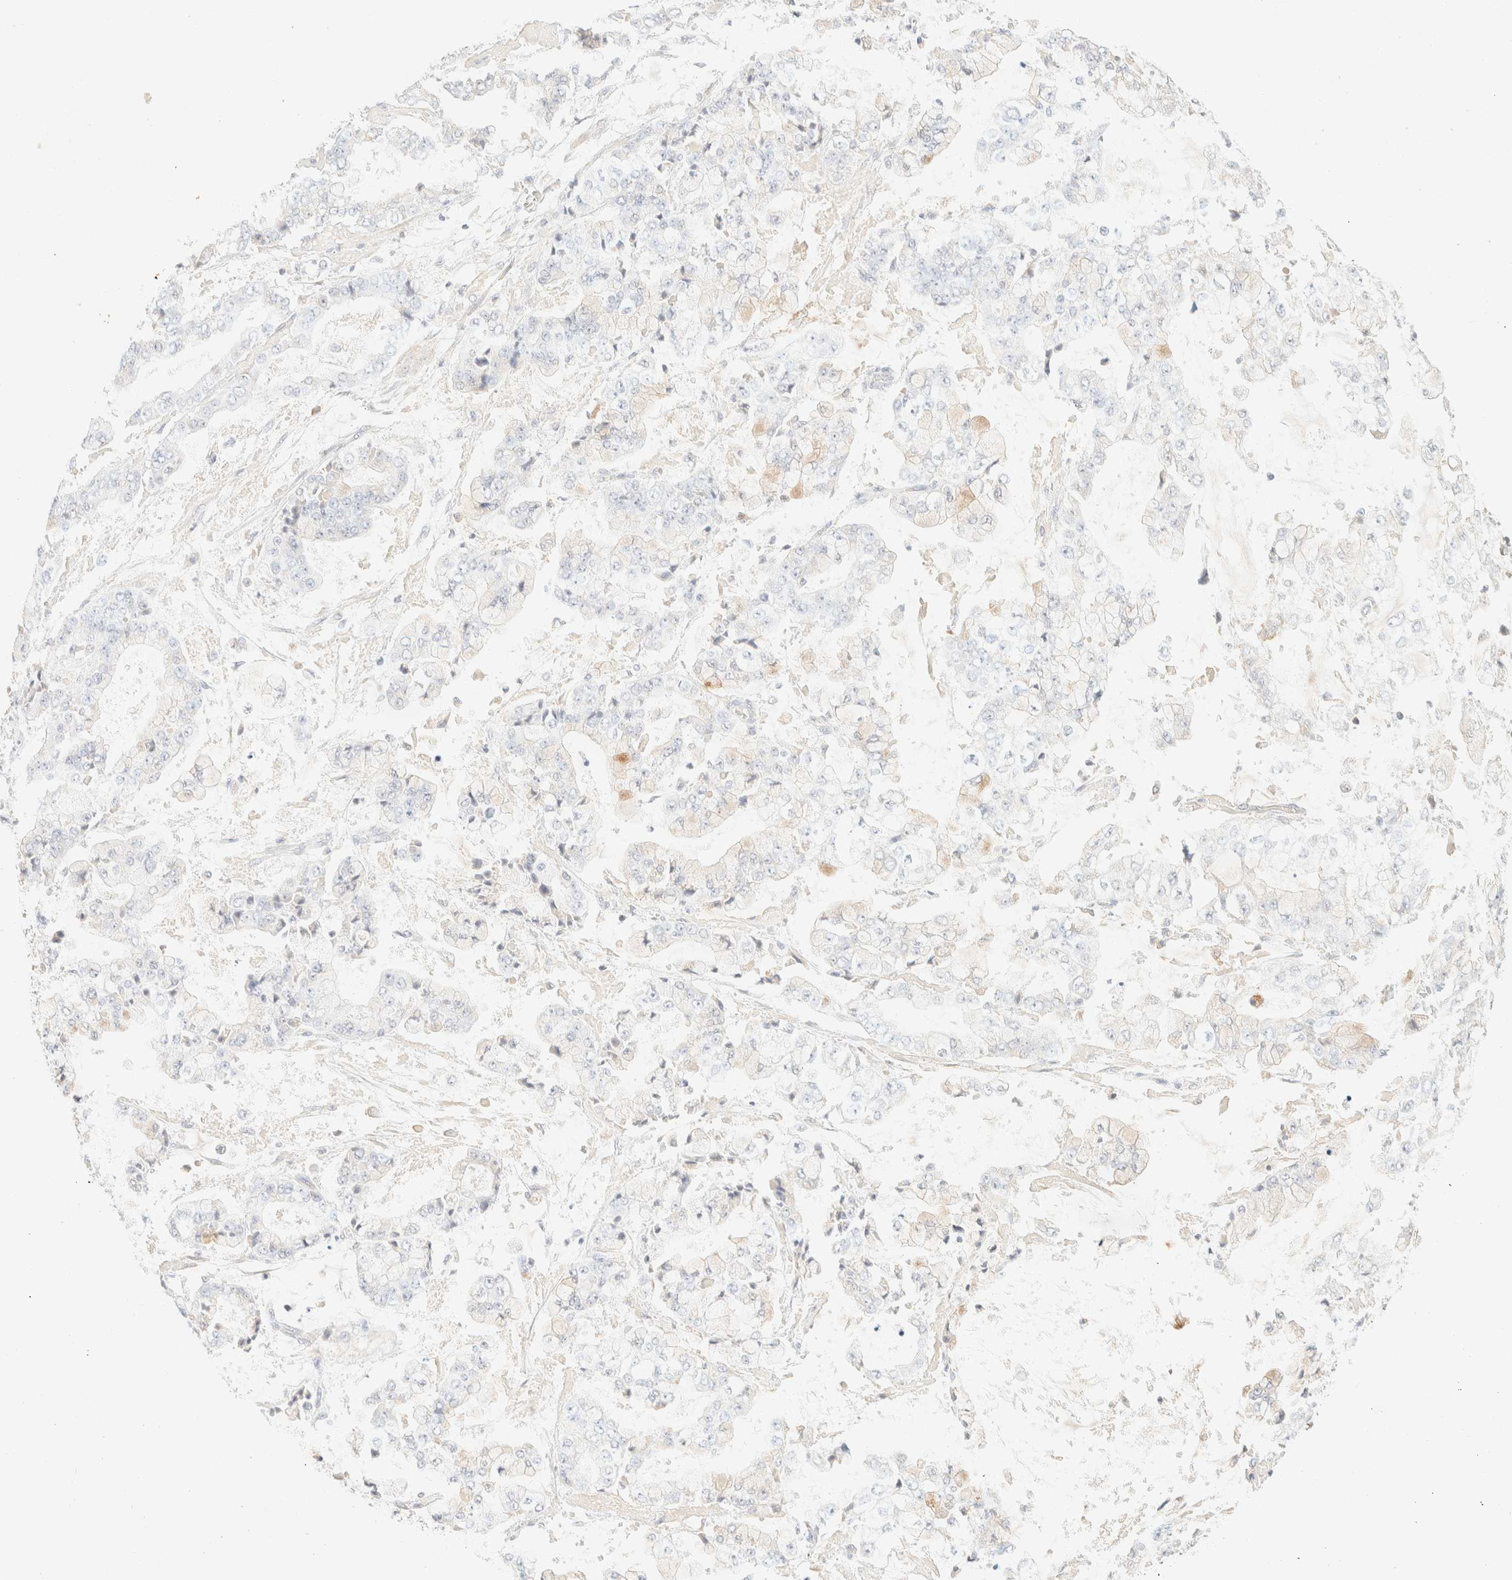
{"staining": {"intensity": "negative", "quantity": "none", "location": "none"}, "tissue": "stomach cancer", "cell_type": "Tumor cells", "image_type": "cancer", "snomed": [{"axis": "morphology", "description": "Adenocarcinoma, NOS"}, {"axis": "topography", "description": "Stomach"}], "caption": "This is an IHC histopathology image of stomach adenocarcinoma. There is no positivity in tumor cells.", "gene": "TIMD4", "patient": {"sex": "male", "age": 76}}